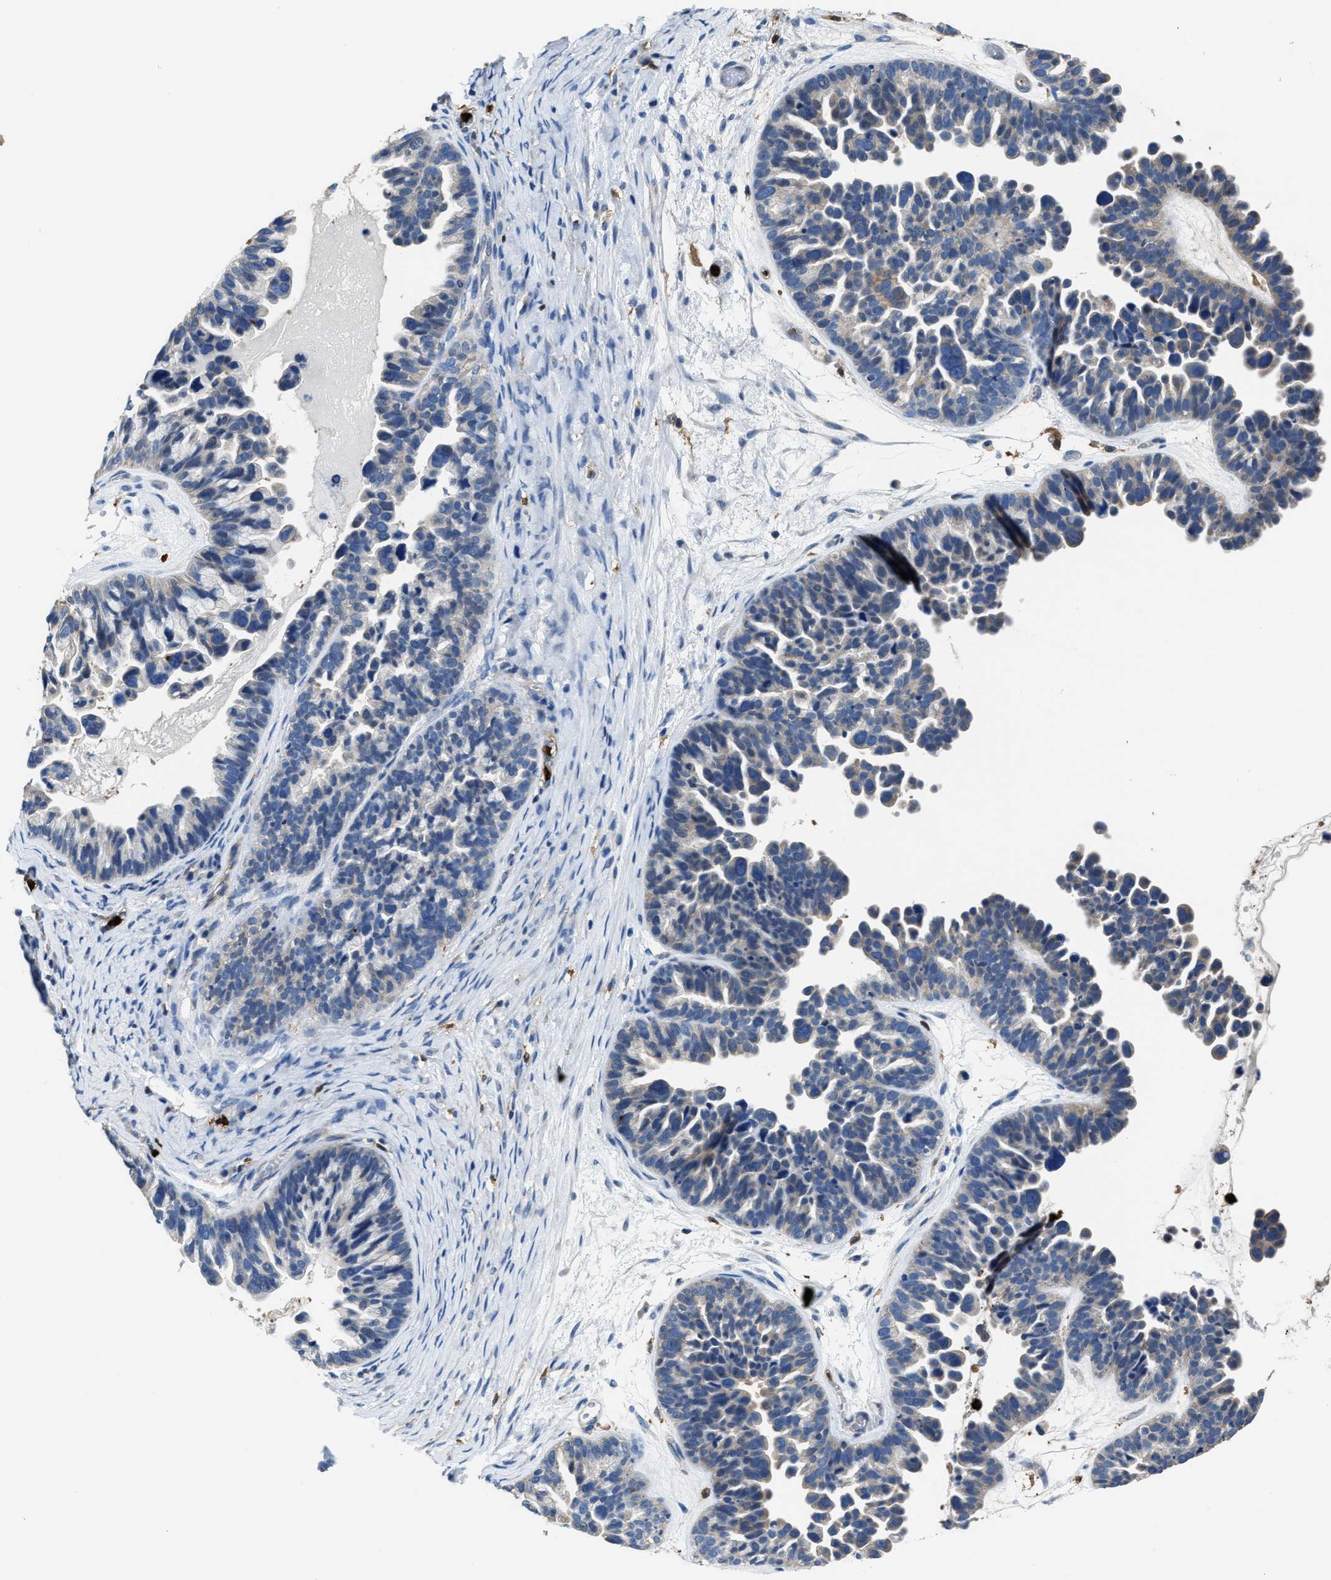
{"staining": {"intensity": "weak", "quantity": "<25%", "location": "cytoplasmic/membranous"}, "tissue": "ovarian cancer", "cell_type": "Tumor cells", "image_type": "cancer", "snomed": [{"axis": "morphology", "description": "Cystadenocarcinoma, serous, NOS"}, {"axis": "topography", "description": "Ovary"}], "caption": "Ovarian cancer (serous cystadenocarcinoma) was stained to show a protein in brown. There is no significant positivity in tumor cells. The staining was performed using DAB (3,3'-diaminobenzidine) to visualize the protein expression in brown, while the nuclei were stained in blue with hematoxylin (Magnification: 20x).", "gene": "TRAF6", "patient": {"sex": "female", "age": 56}}